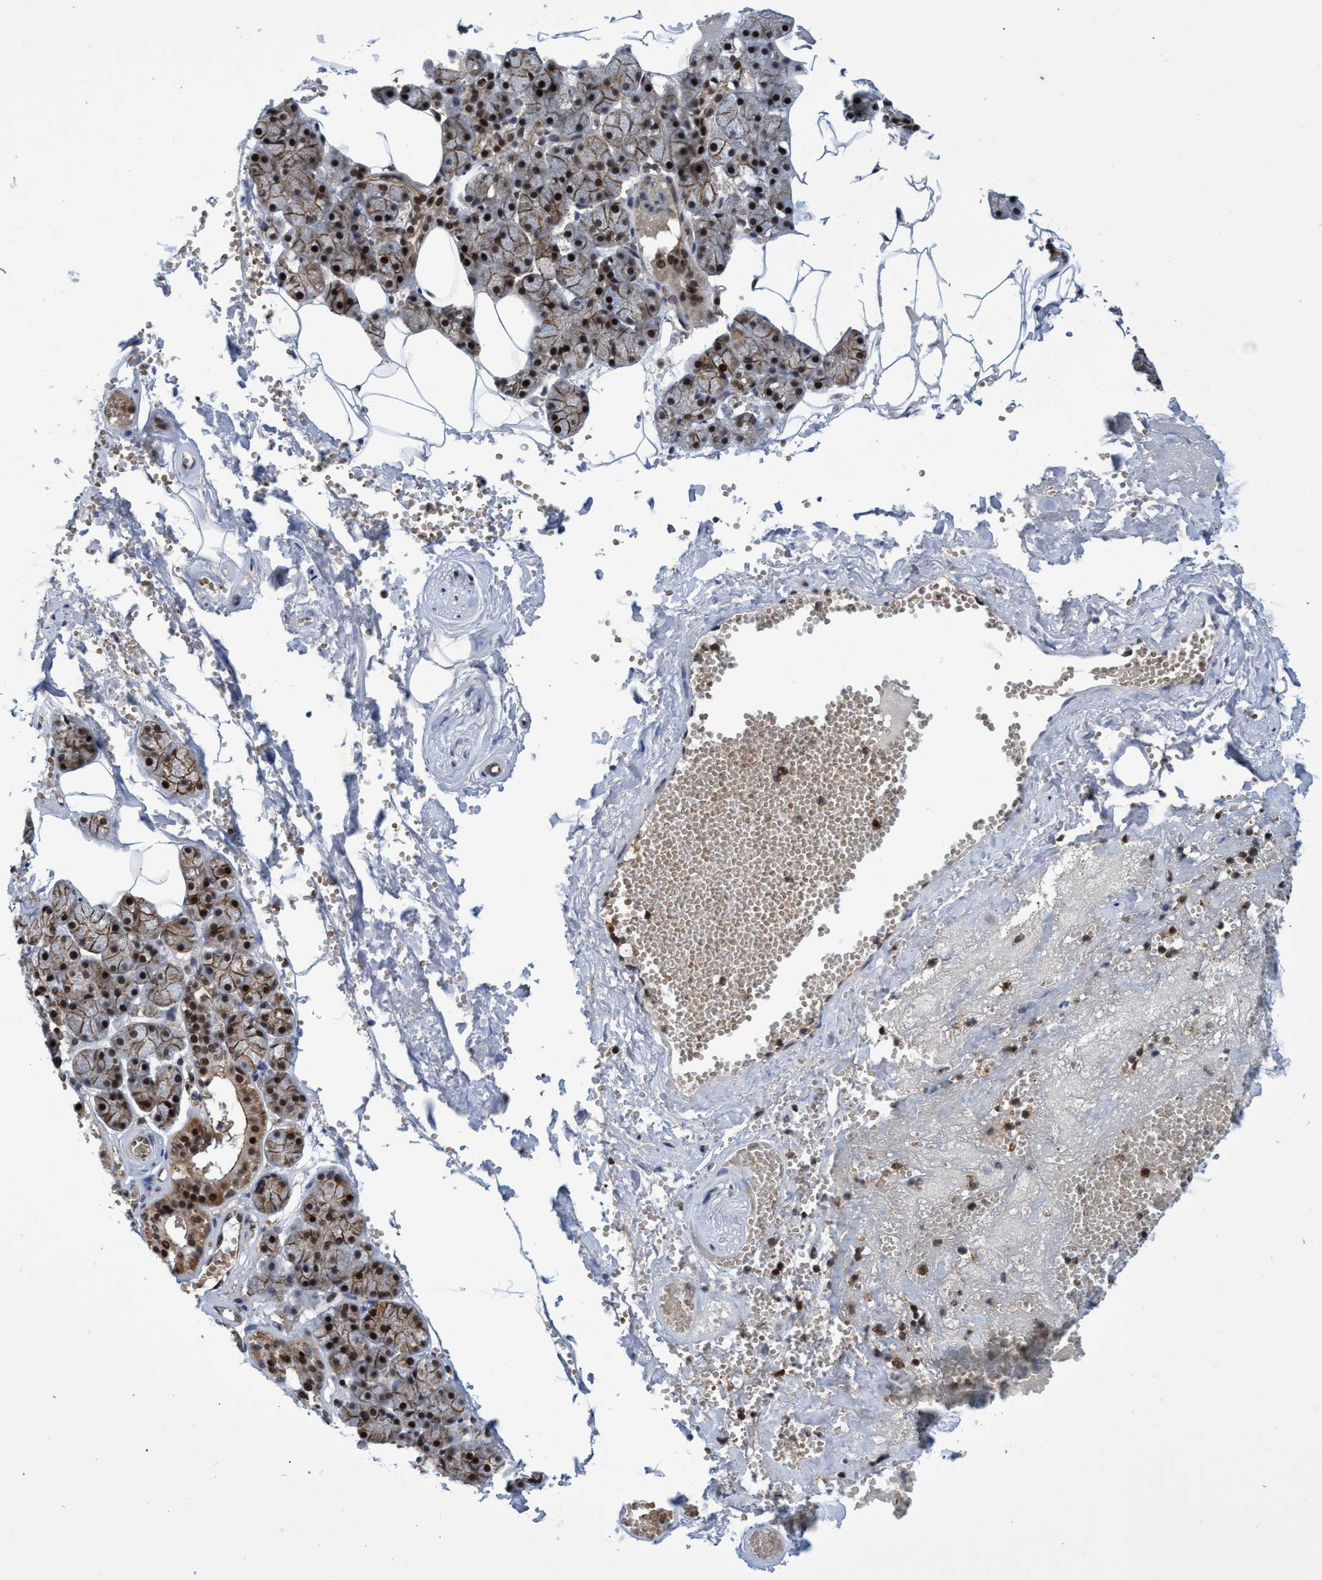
{"staining": {"intensity": "strong", "quantity": ">75%", "location": "cytoplasmic/membranous,nuclear"}, "tissue": "salivary gland", "cell_type": "Glandular cells", "image_type": "normal", "snomed": [{"axis": "morphology", "description": "Normal tissue, NOS"}, {"axis": "topography", "description": "Salivary gland"}], "caption": "Salivary gland stained with DAB (3,3'-diaminobenzidine) IHC displays high levels of strong cytoplasmic/membranous,nuclear positivity in about >75% of glandular cells. (Brightfield microscopy of DAB IHC at high magnification).", "gene": "GTF2F1", "patient": {"sex": "male", "age": 62}}